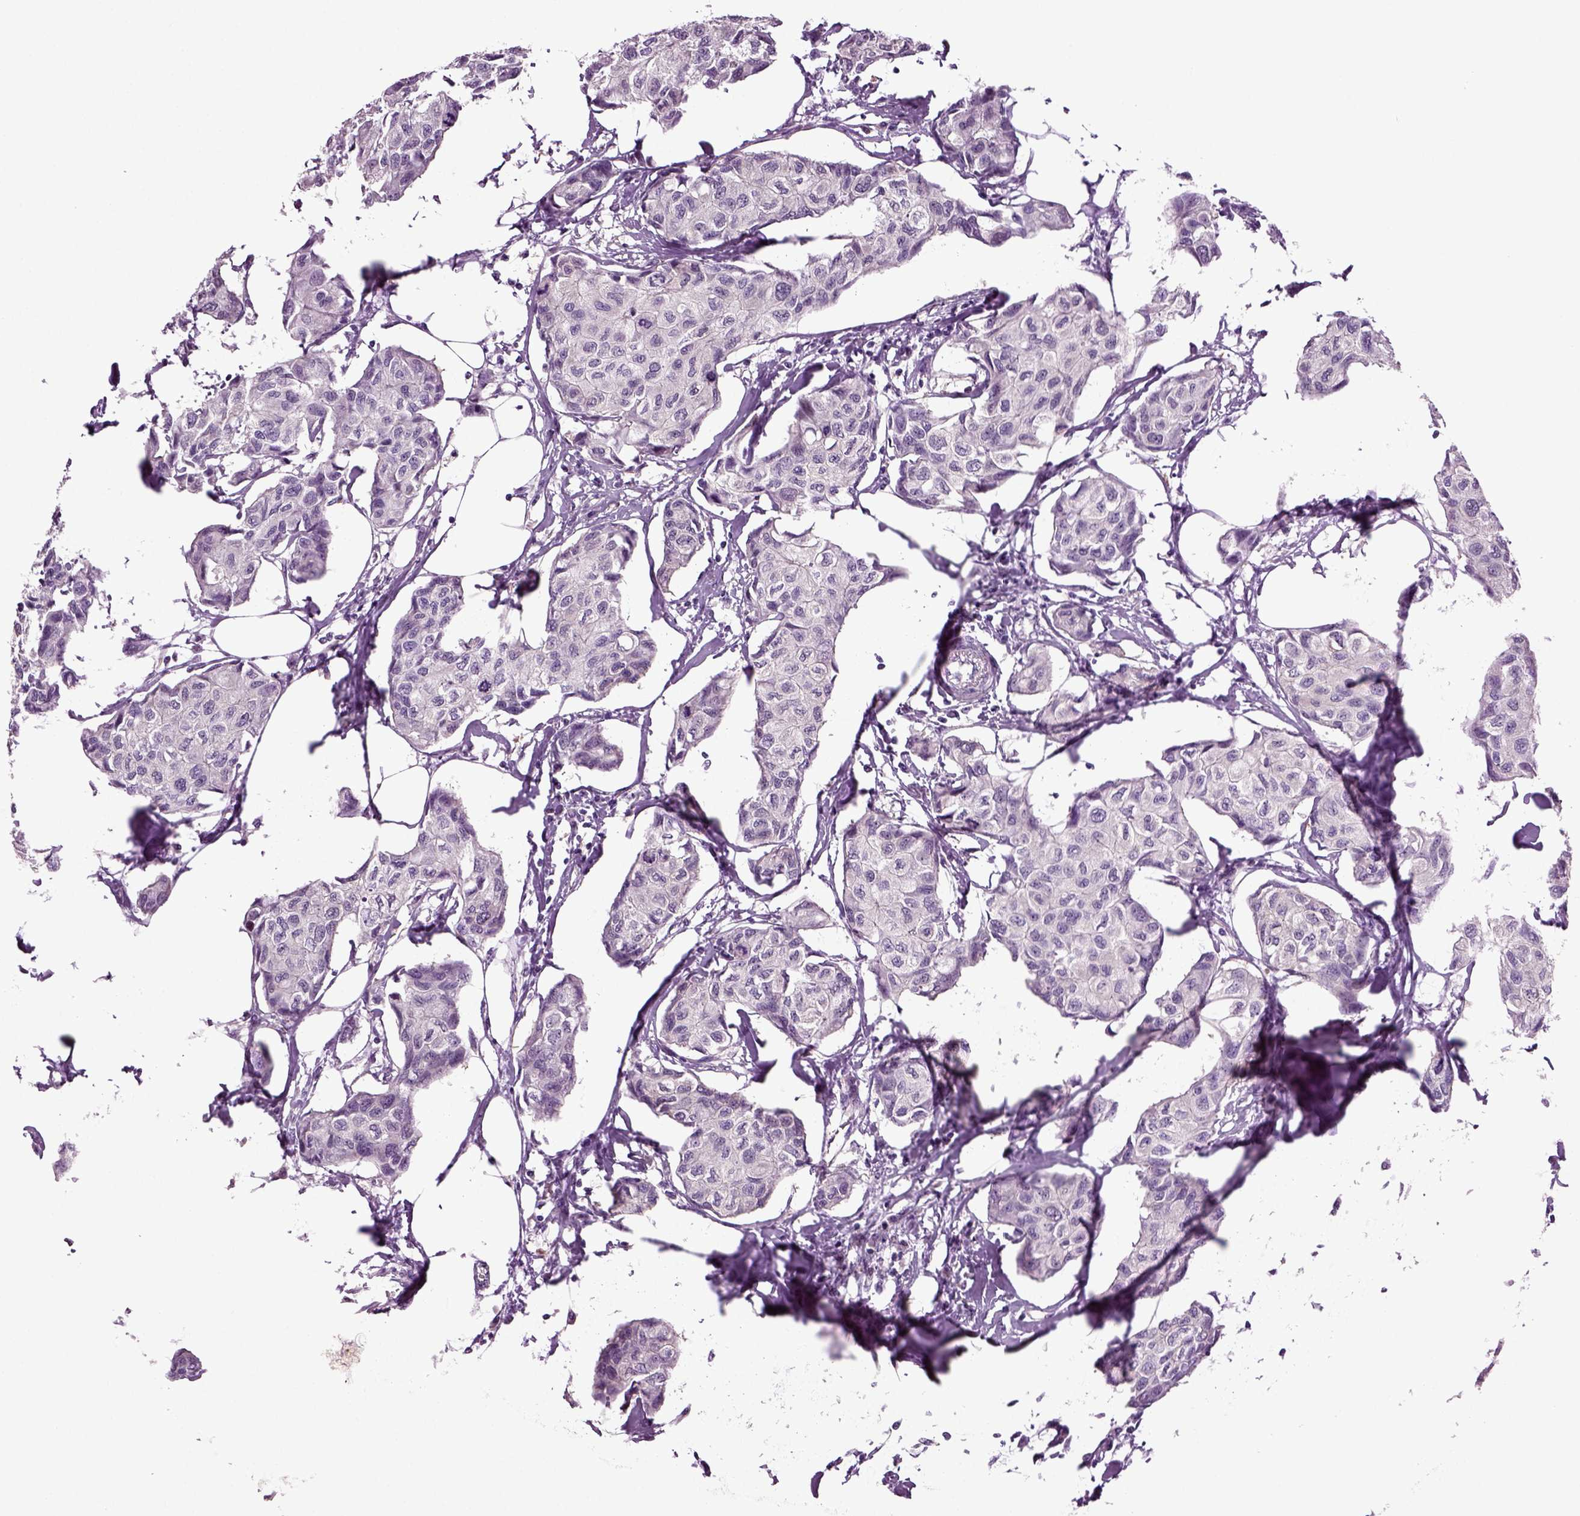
{"staining": {"intensity": "negative", "quantity": "none", "location": "none"}, "tissue": "breast cancer", "cell_type": "Tumor cells", "image_type": "cancer", "snomed": [{"axis": "morphology", "description": "Duct carcinoma"}, {"axis": "topography", "description": "Breast"}], "caption": "High magnification brightfield microscopy of breast cancer (invasive ductal carcinoma) stained with DAB (3,3'-diaminobenzidine) (brown) and counterstained with hematoxylin (blue): tumor cells show no significant expression.", "gene": "PLCH2", "patient": {"sex": "female", "age": 80}}